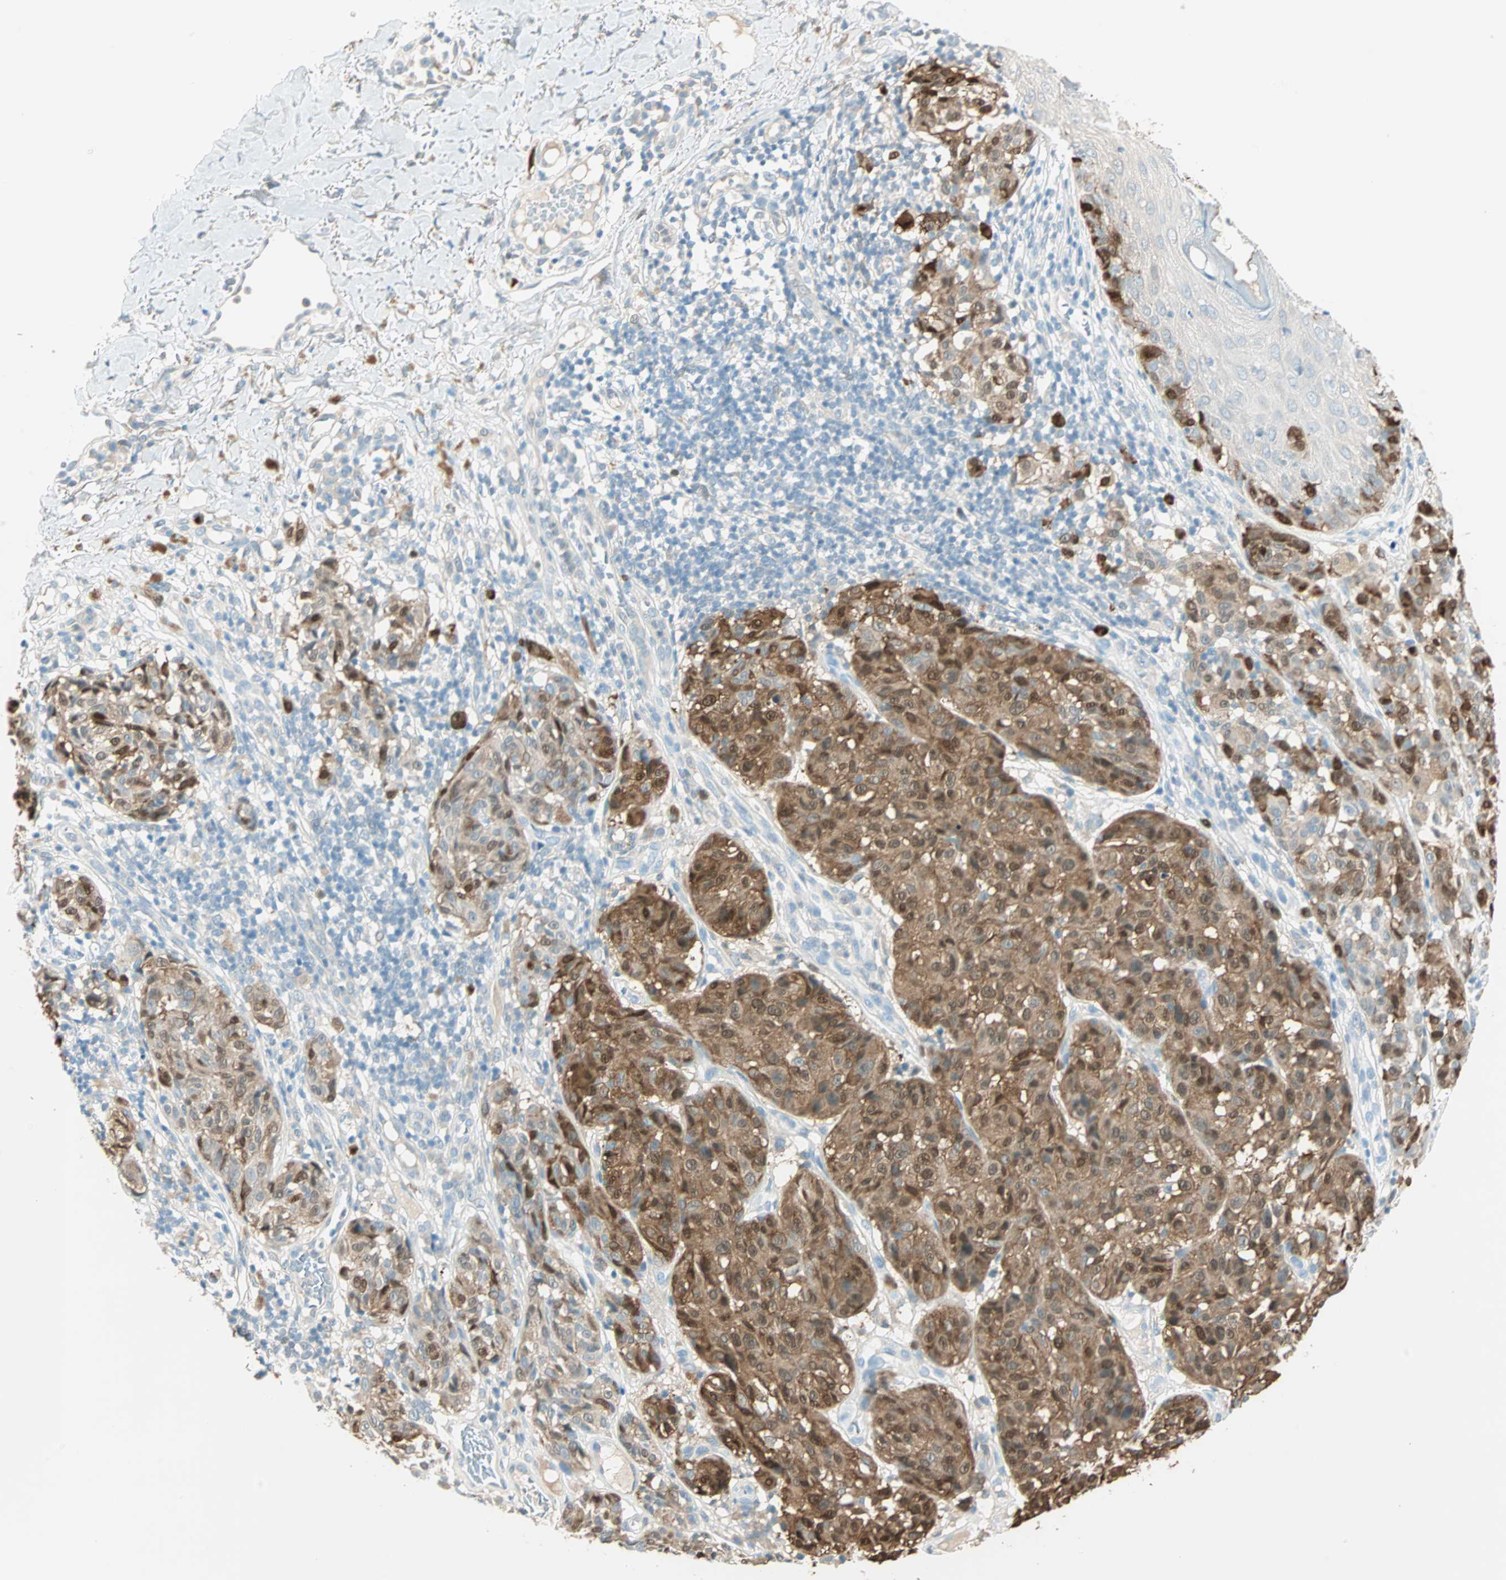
{"staining": {"intensity": "strong", "quantity": ">75%", "location": "cytoplasmic/membranous,nuclear"}, "tissue": "melanoma", "cell_type": "Tumor cells", "image_type": "cancer", "snomed": [{"axis": "morphology", "description": "Malignant melanoma, NOS"}, {"axis": "topography", "description": "Skin"}], "caption": "Immunohistochemical staining of human malignant melanoma reveals high levels of strong cytoplasmic/membranous and nuclear expression in about >75% of tumor cells. The protein of interest is stained brown, and the nuclei are stained in blue (DAB (3,3'-diaminobenzidine) IHC with brightfield microscopy, high magnification).", "gene": "S100A1", "patient": {"sex": "female", "age": 46}}